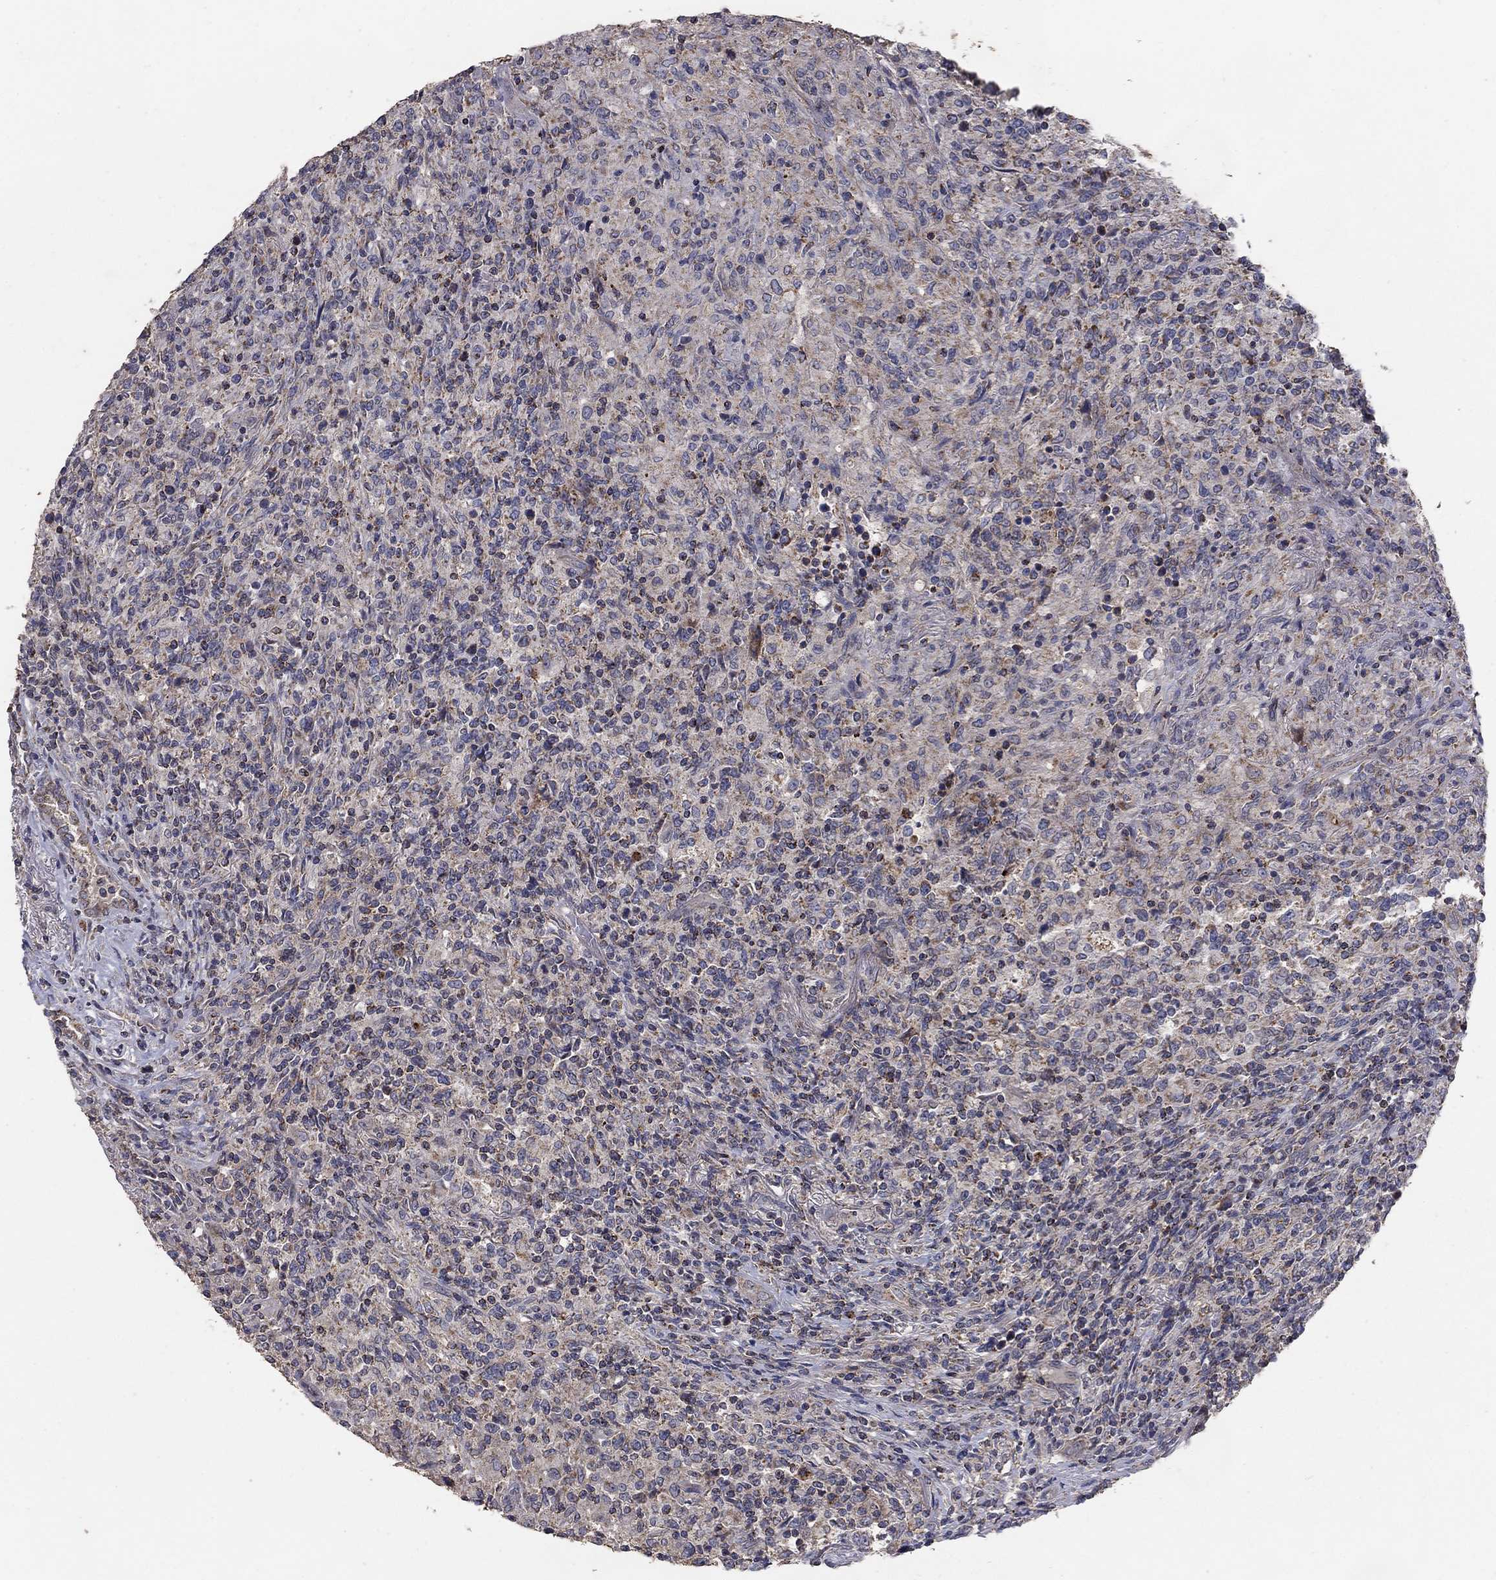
{"staining": {"intensity": "weak", "quantity": ">75%", "location": "cytoplasmic/membranous"}, "tissue": "lymphoma", "cell_type": "Tumor cells", "image_type": "cancer", "snomed": [{"axis": "morphology", "description": "Malignant lymphoma, non-Hodgkin's type, High grade"}, {"axis": "topography", "description": "Lung"}], "caption": "High-grade malignant lymphoma, non-Hodgkin's type stained with DAB IHC reveals low levels of weak cytoplasmic/membranous expression in about >75% of tumor cells.", "gene": "GPSM1", "patient": {"sex": "male", "age": 79}}